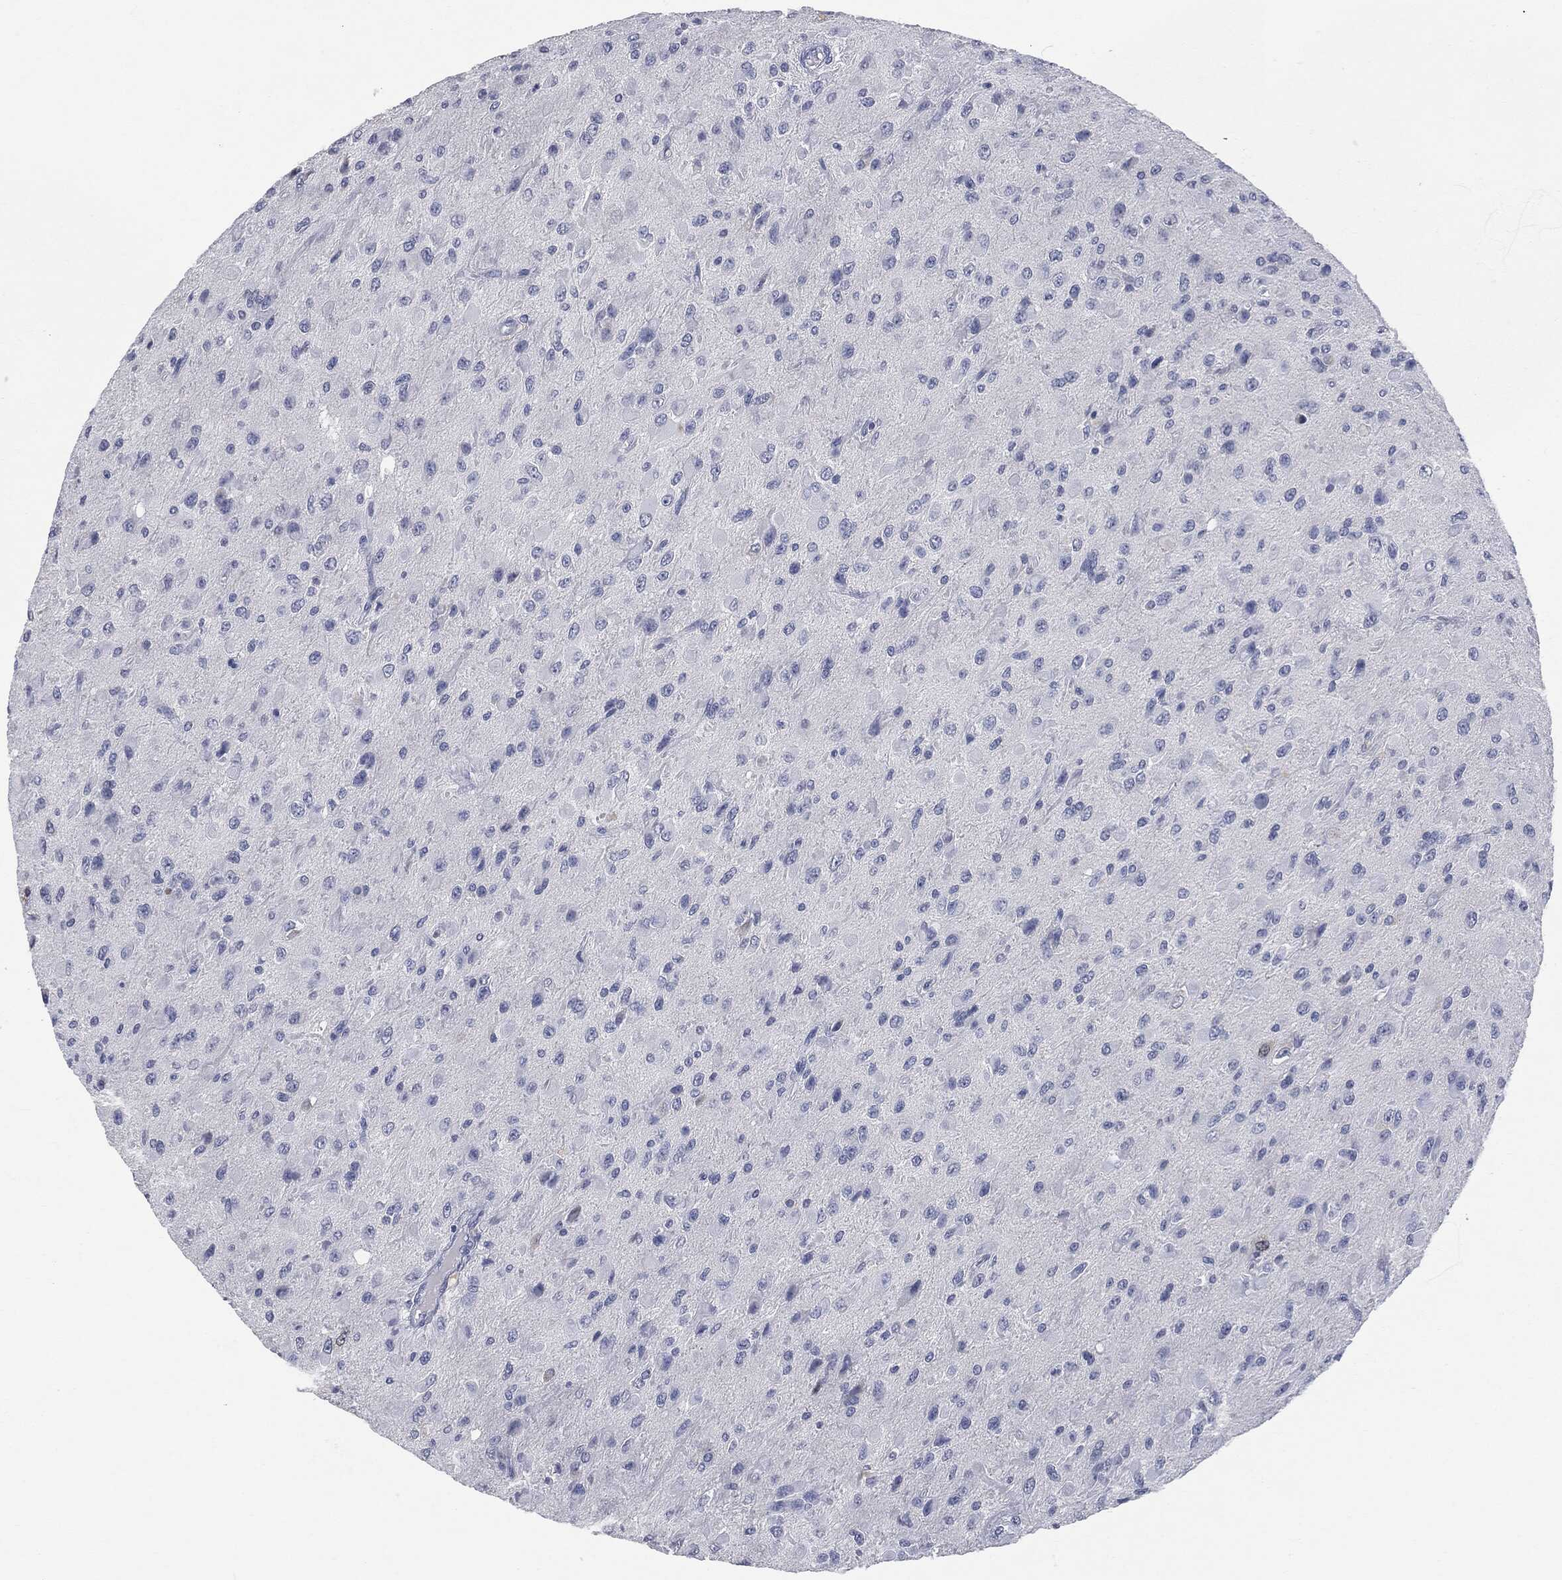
{"staining": {"intensity": "moderate", "quantity": "<25%", "location": "cytoplasmic/membranous"}, "tissue": "glioma", "cell_type": "Tumor cells", "image_type": "cancer", "snomed": [{"axis": "morphology", "description": "Glioma, malignant, High grade"}, {"axis": "topography", "description": "Cerebral cortex"}], "caption": "Immunohistochemical staining of malignant high-grade glioma demonstrates moderate cytoplasmic/membranous protein expression in about <25% of tumor cells.", "gene": "UBE2C", "patient": {"sex": "male", "age": 35}}